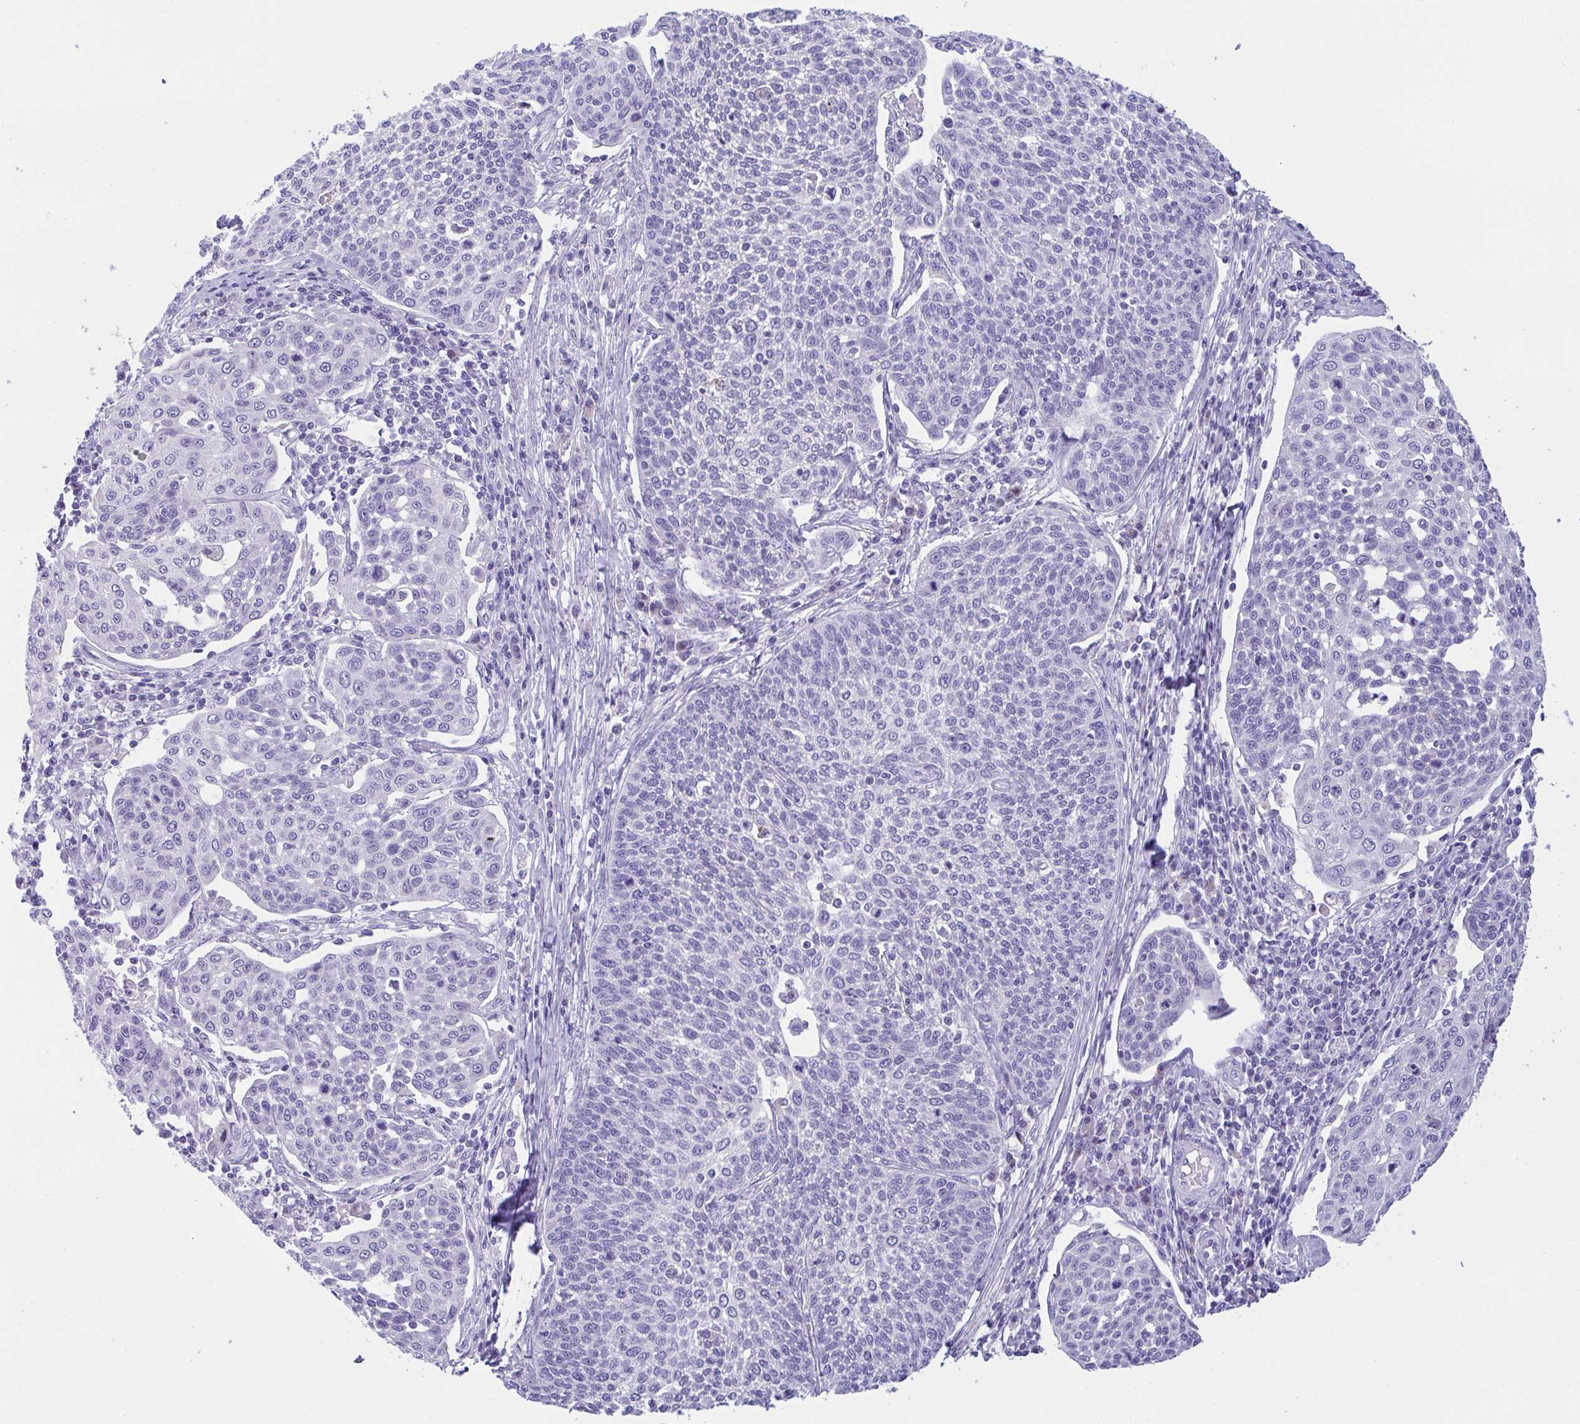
{"staining": {"intensity": "negative", "quantity": "none", "location": "none"}, "tissue": "cervical cancer", "cell_type": "Tumor cells", "image_type": "cancer", "snomed": [{"axis": "morphology", "description": "Squamous cell carcinoma, NOS"}, {"axis": "topography", "description": "Cervix"}], "caption": "Tumor cells are negative for protein expression in human cervical squamous cell carcinoma.", "gene": "FBXL20", "patient": {"sex": "female", "age": 34}}